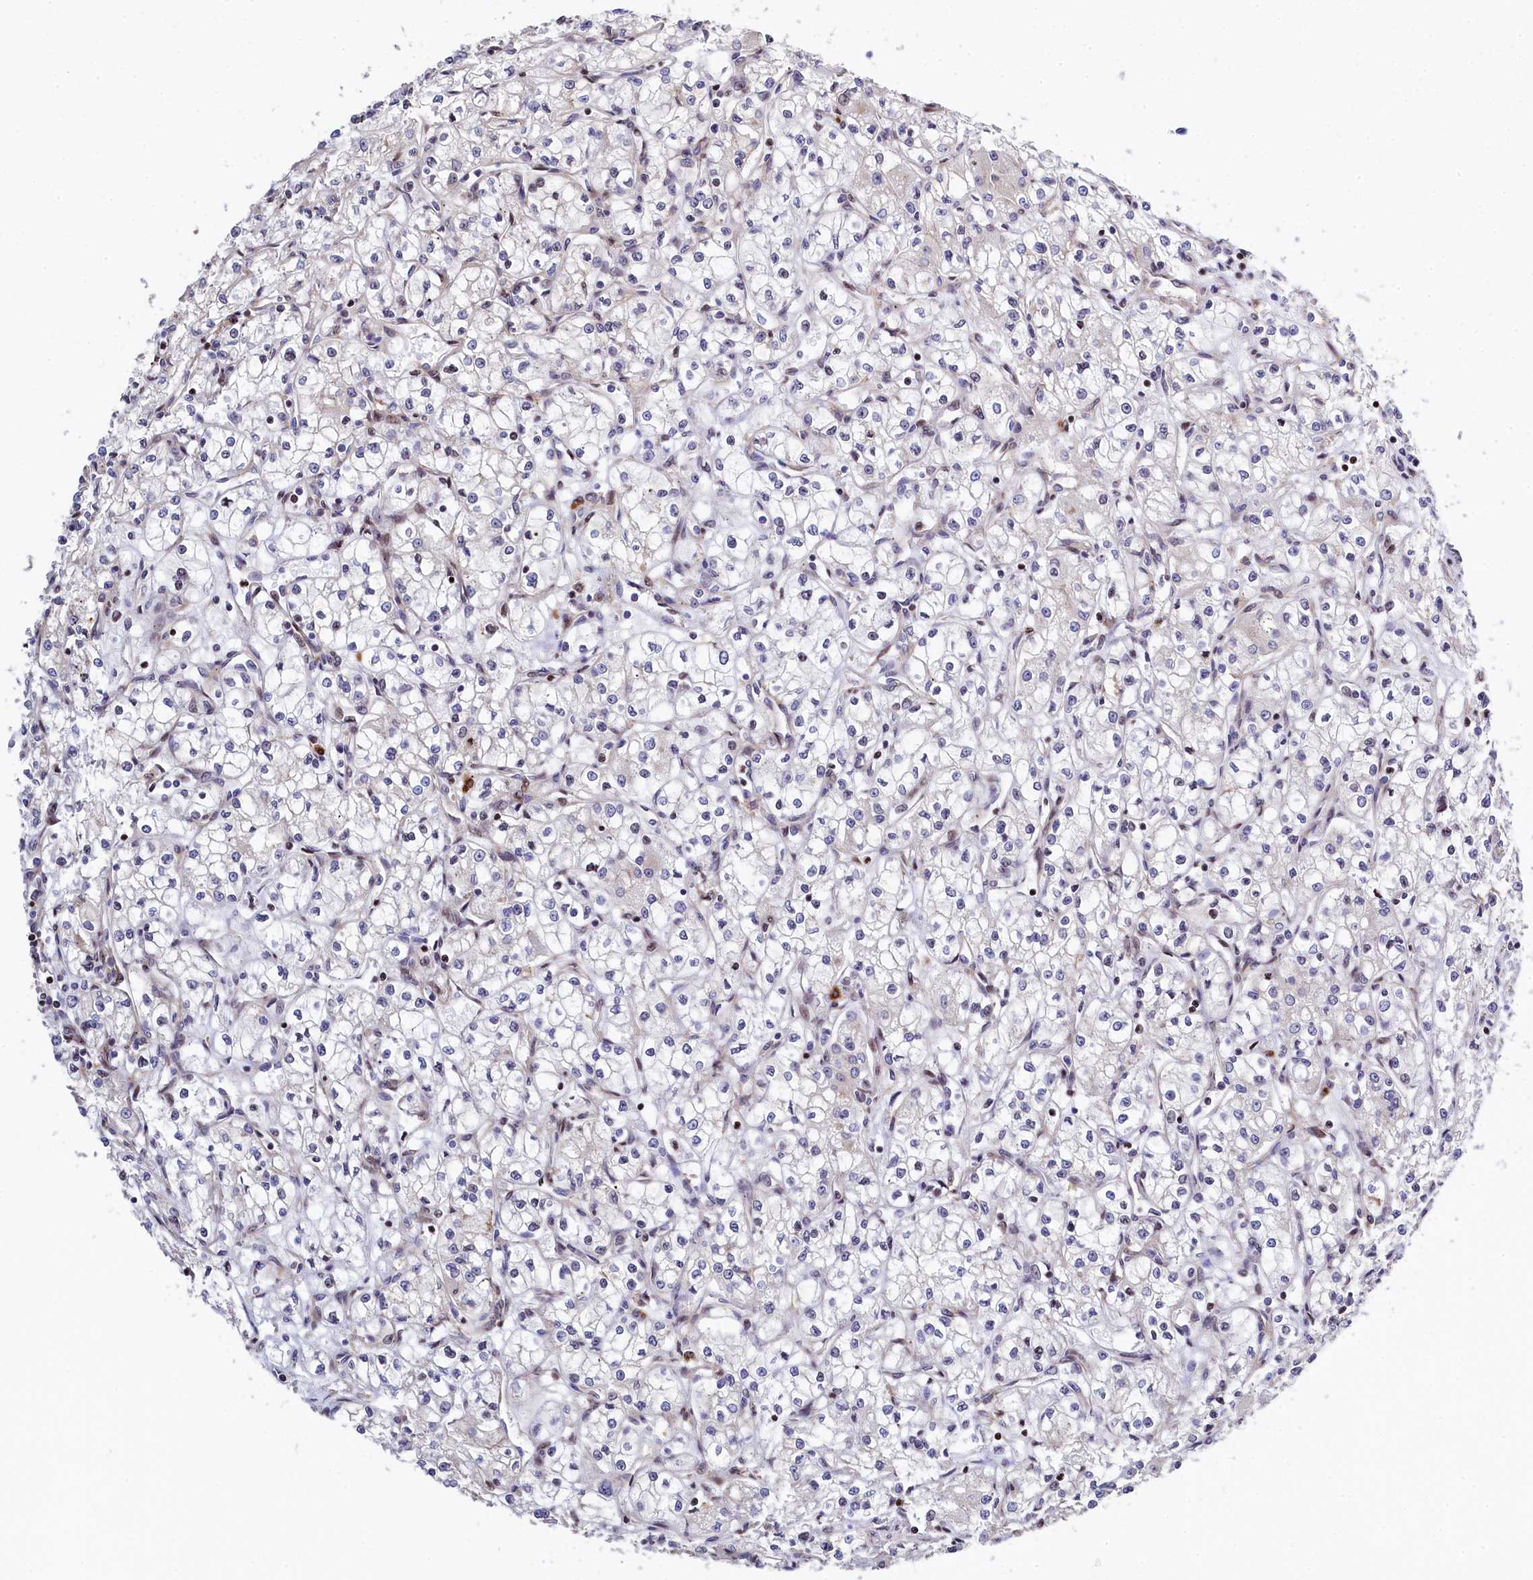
{"staining": {"intensity": "negative", "quantity": "none", "location": "none"}, "tissue": "renal cancer", "cell_type": "Tumor cells", "image_type": "cancer", "snomed": [{"axis": "morphology", "description": "Adenocarcinoma, NOS"}, {"axis": "topography", "description": "Kidney"}], "caption": "Immunohistochemical staining of renal cancer exhibits no significant expression in tumor cells.", "gene": "TGDS", "patient": {"sex": "male", "age": 59}}